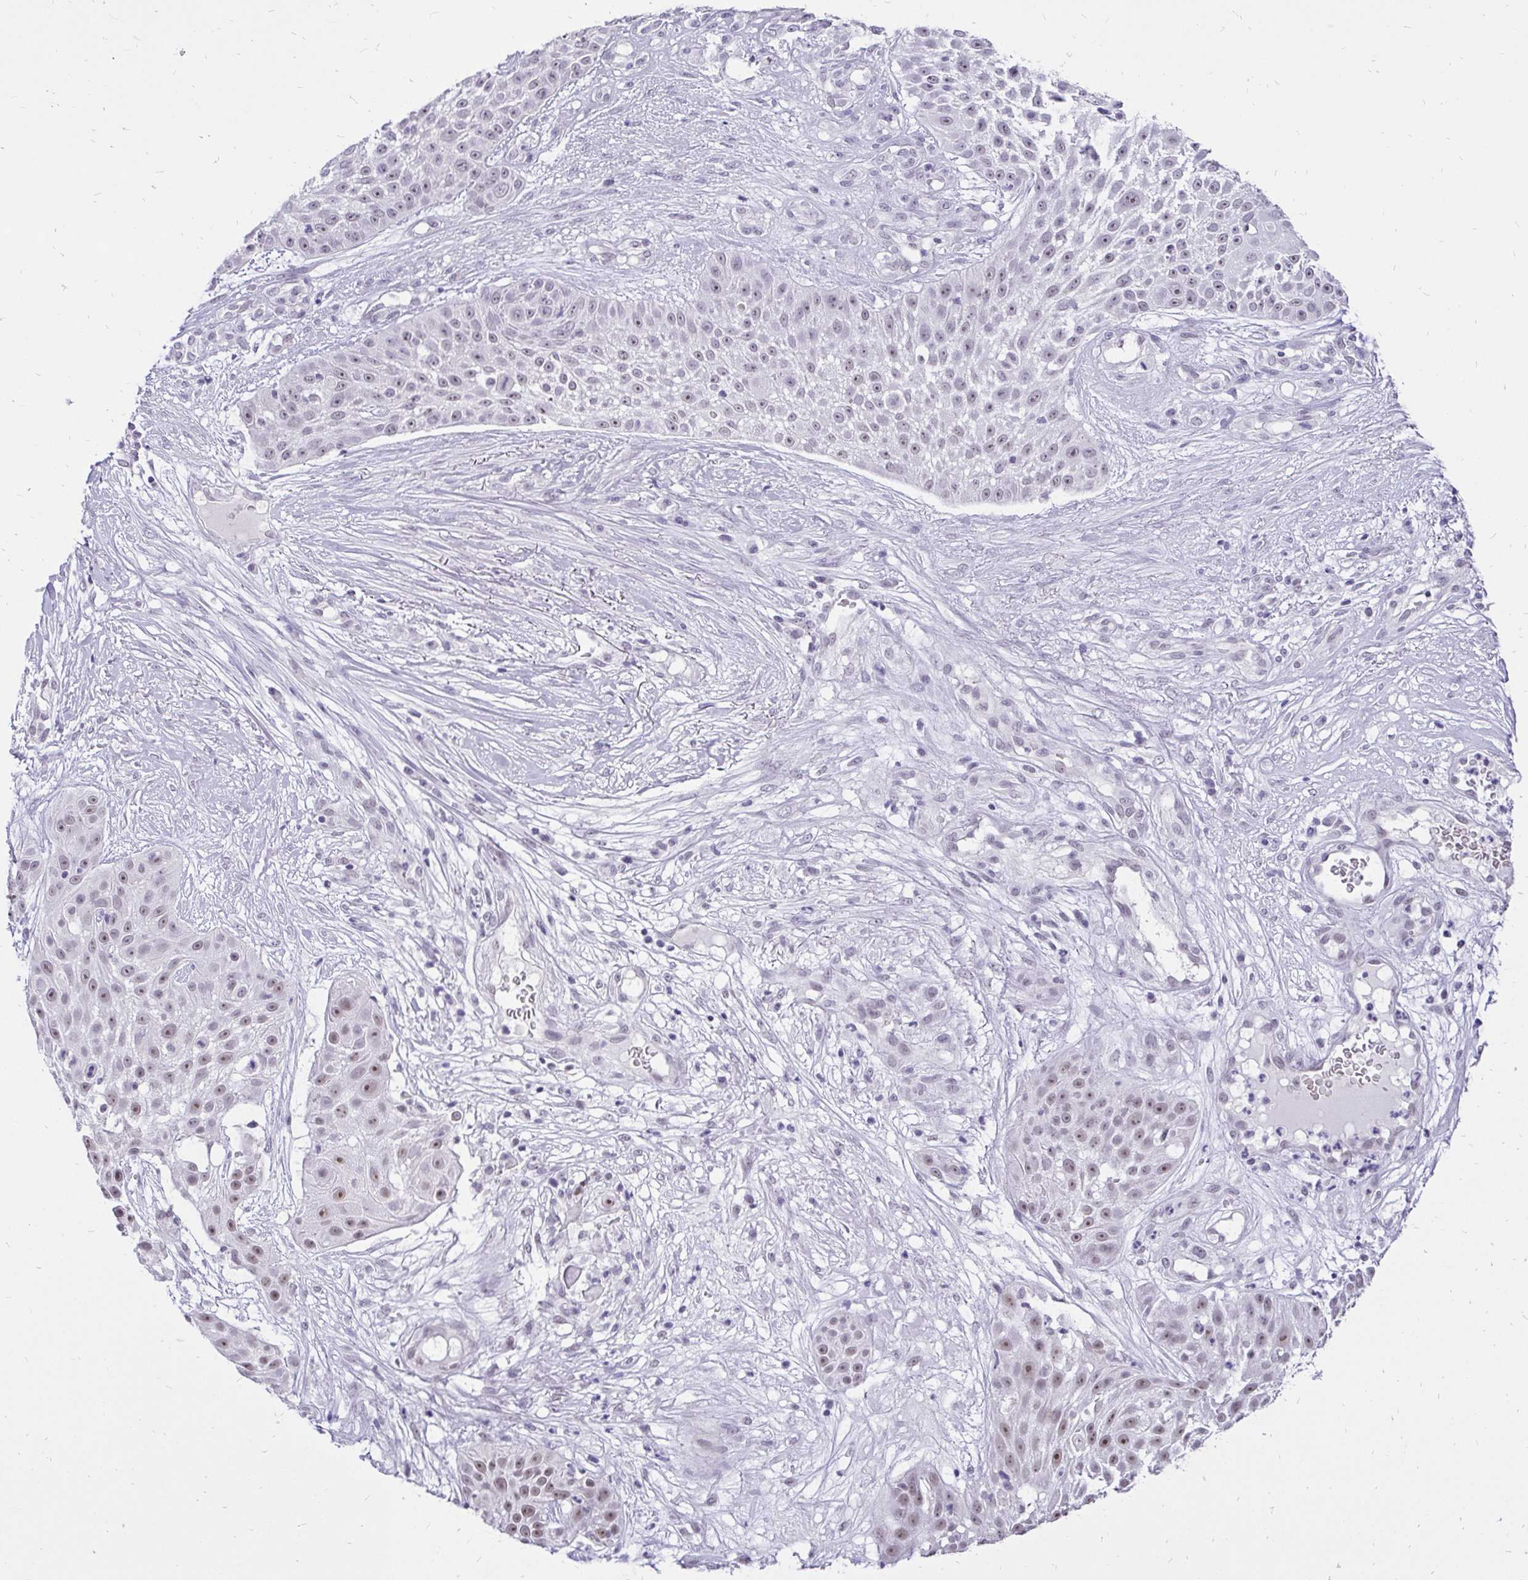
{"staining": {"intensity": "moderate", "quantity": "<25%", "location": "nuclear"}, "tissue": "skin cancer", "cell_type": "Tumor cells", "image_type": "cancer", "snomed": [{"axis": "morphology", "description": "Squamous cell carcinoma, NOS"}, {"axis": "topography", "description": "Skin"}], "caption": "Skin cancer (squamous cell carcinoma) stained with IHC demonstrates moderate nuclear staining in approximately <25% of tumor cells.", "gene": "ZNF860", "patient": {"sex": "female", "age": 86}}